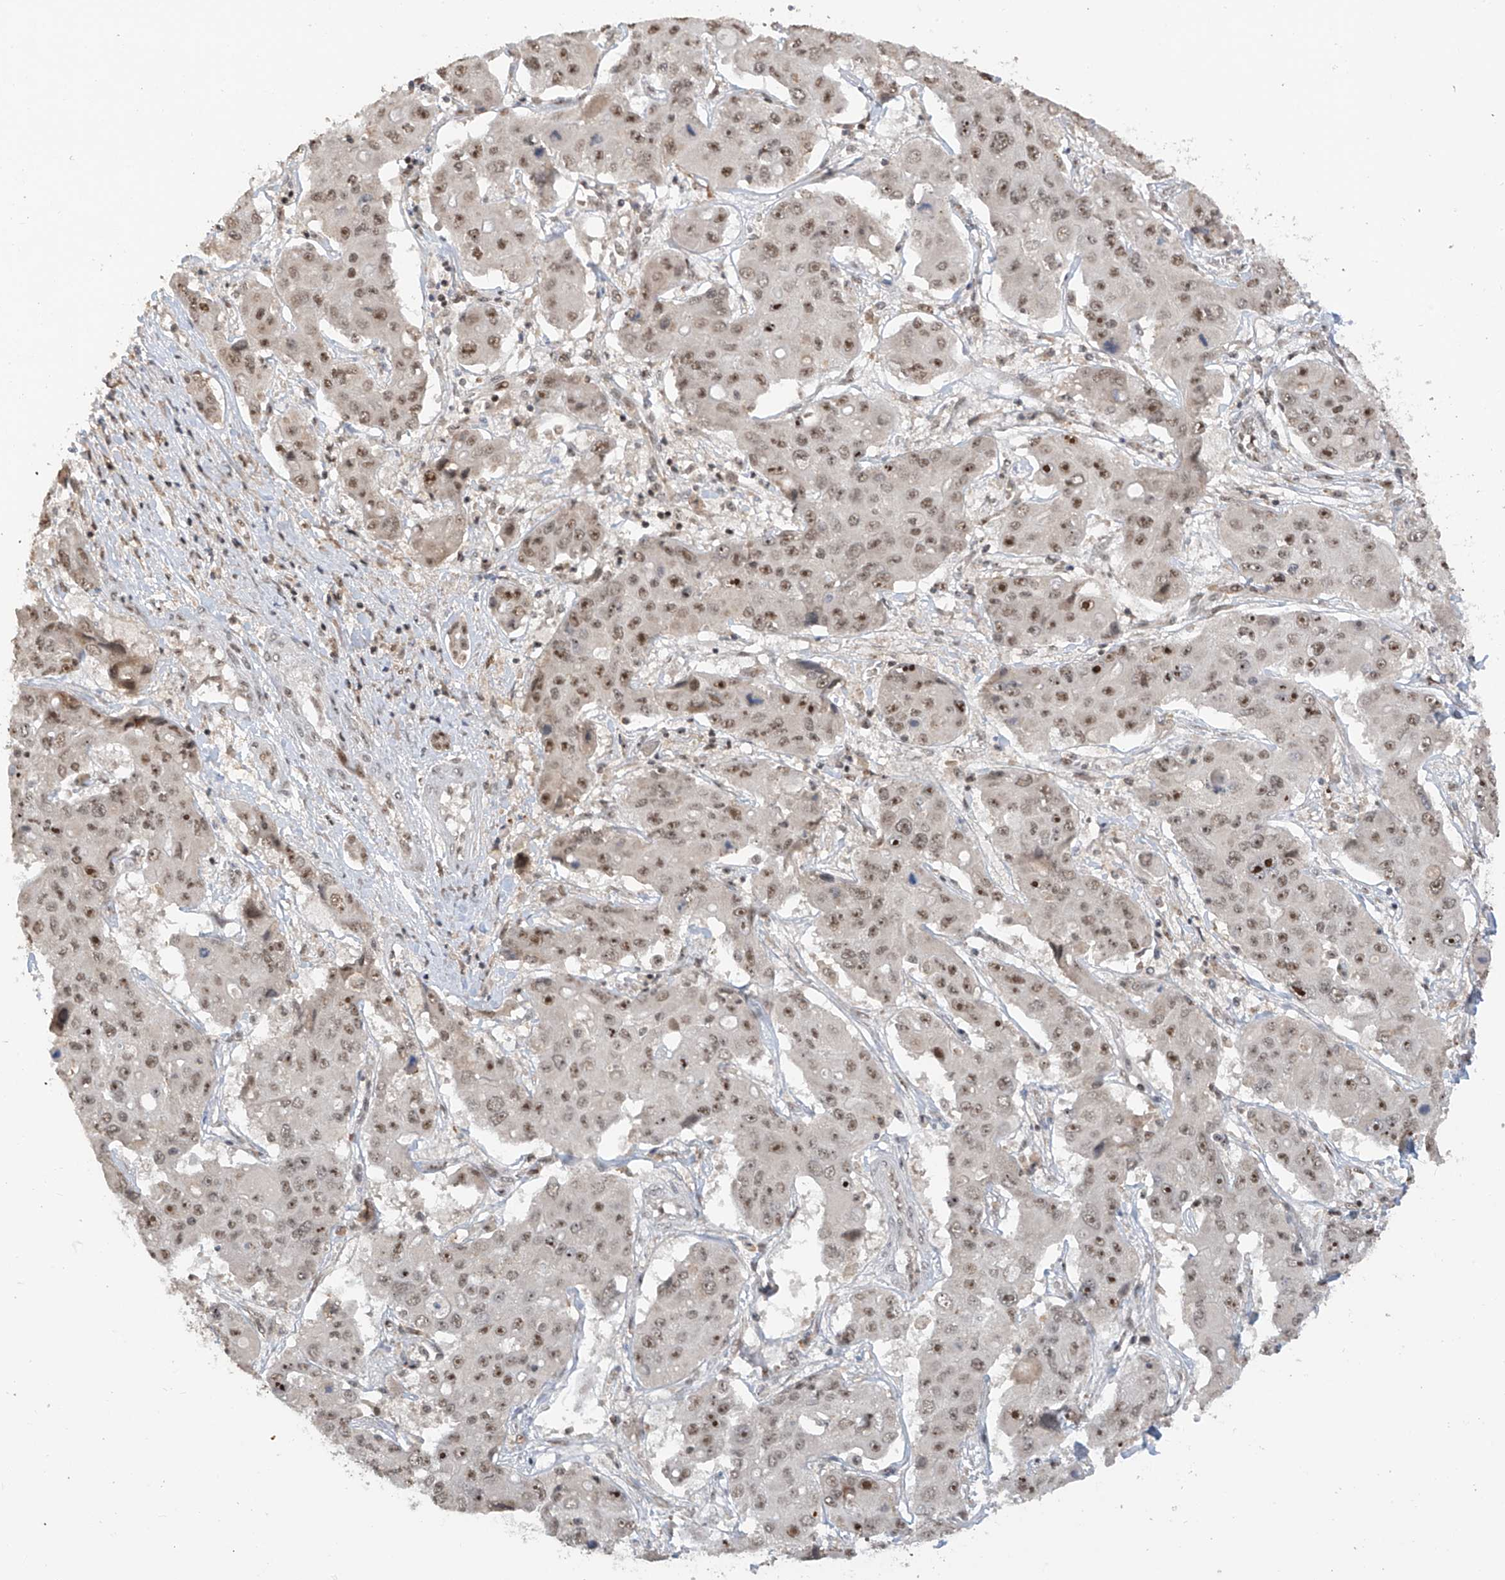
{"staining": {"intensity": "moderate", "quantity": ">75%", "location": "nuclear"}, "tissue": "liver cancer", "cell_type": "Tumor cells", "image_type": "cancer", "snomed": [{"axis": "morphology", "description": "Cholangiocarcinoma"}, {"axis": "topography", "description": "Liver"}], "caption": "A high-resolution histopathology image shows immunohistochemistry staining of liver cholangiocarcinoma, which shows moderate nuclear staining in approximately >75% of tumor cells. The protein of interest is stained brown, and the nuclei are stained in blue (DAB IHC with brightfield microscopy, high magnification).", "gene": "C1orf131", "patient": {"sex": "male", "age": 67}}